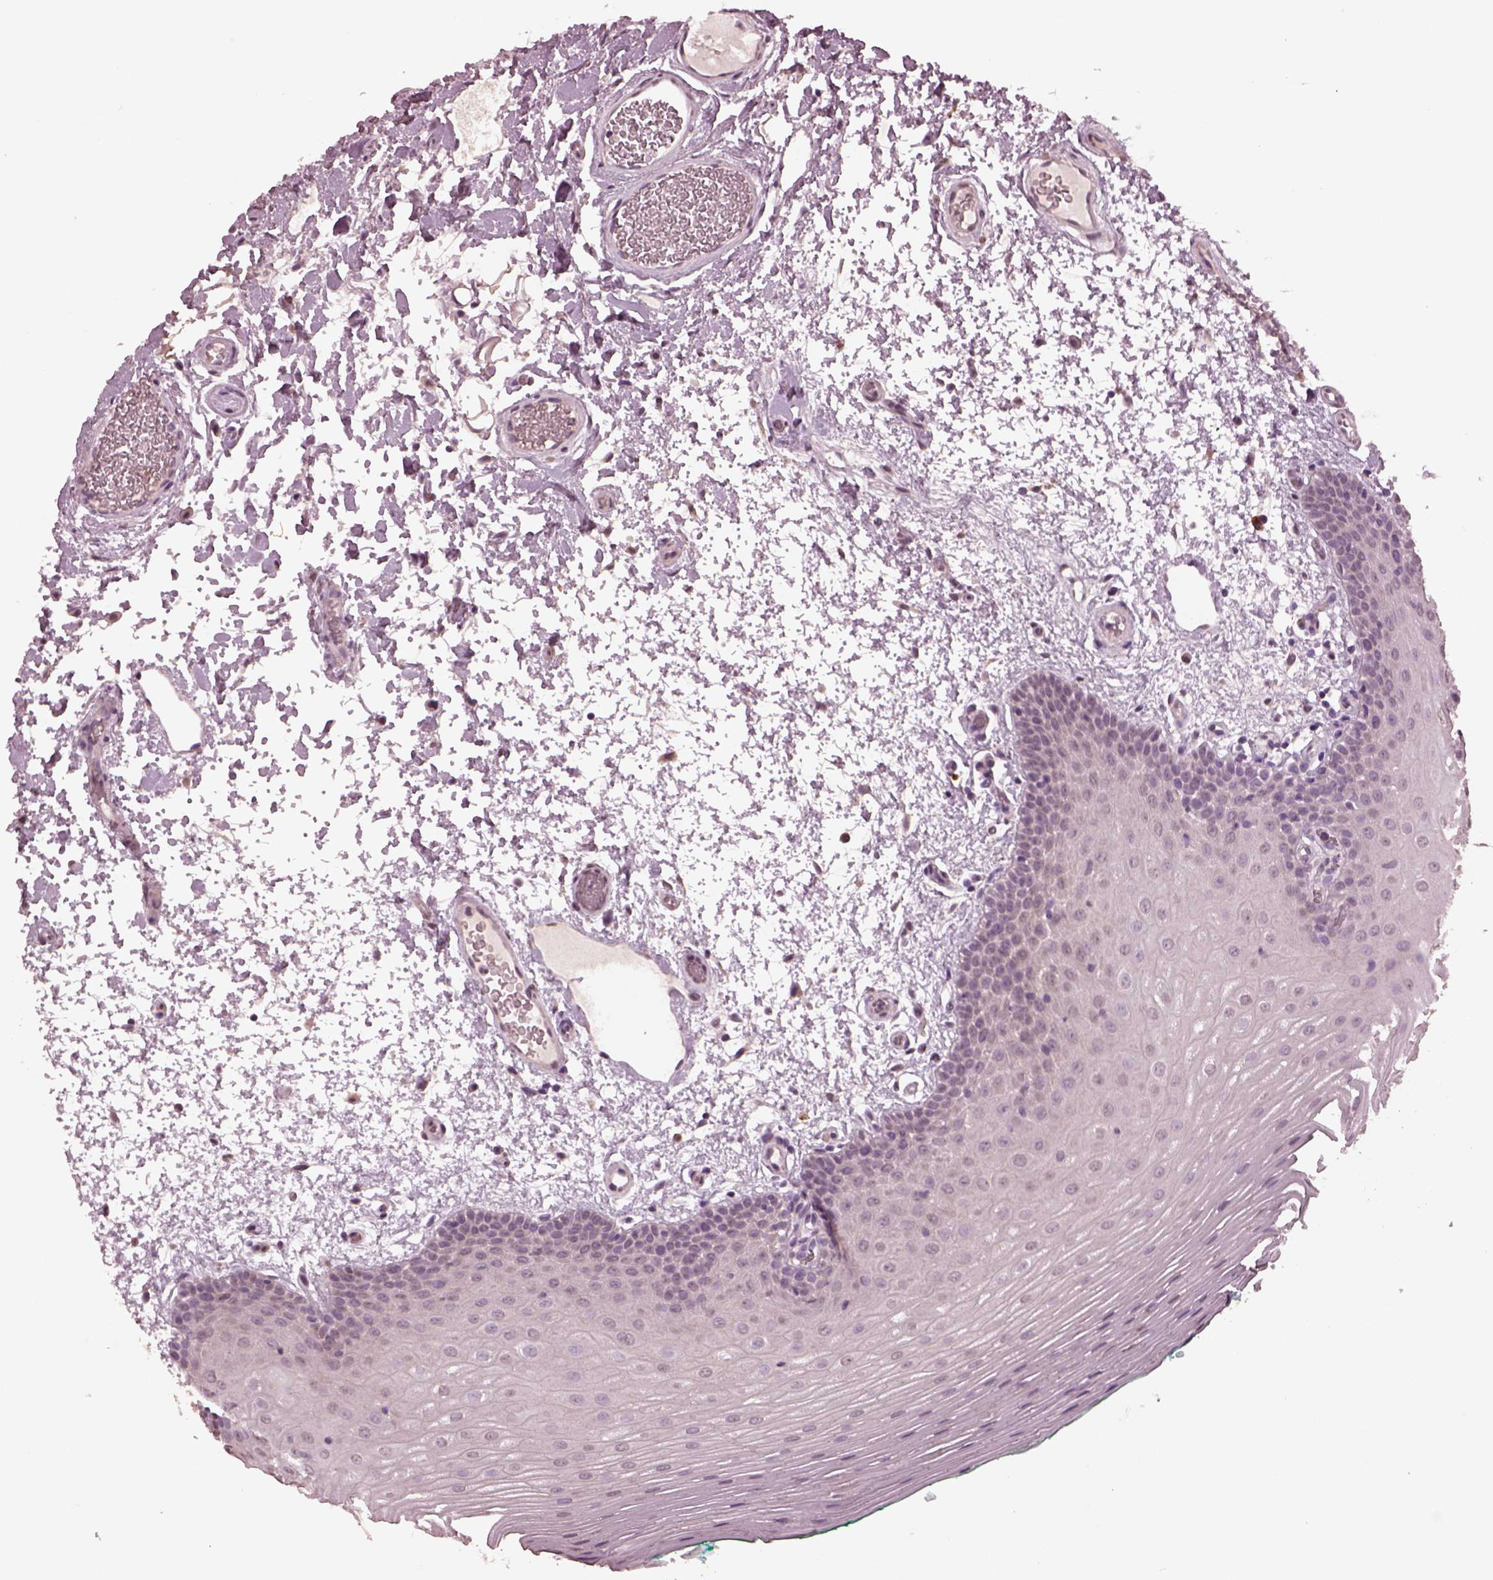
{"staining": {"intensity": "negative", "quantity": "none", "location": "none"}, "tissue": "oral mucosa", "cell_type": "Squamous epithelial cells", "image_type": "normal", "snomed": [{"axis": "morphology", "description": "Normal tissue, NOS"}, {"axis": "morphology", "description": "Squamous cell carcinoma, NOS"}, {"axis": "topography", "description": "Oral tissue"}, {"axis": "topography", "description": "Head-Neck"}], "caption": "An image of oral mucosa stained for a protein displays no brown staining in squamous epithelial cells. (DAB (3,3'-diaminobenzidine) IHC, high magnification).", "gene": "IL18RAP", "patient": {"sex": "male", "age": 78}}